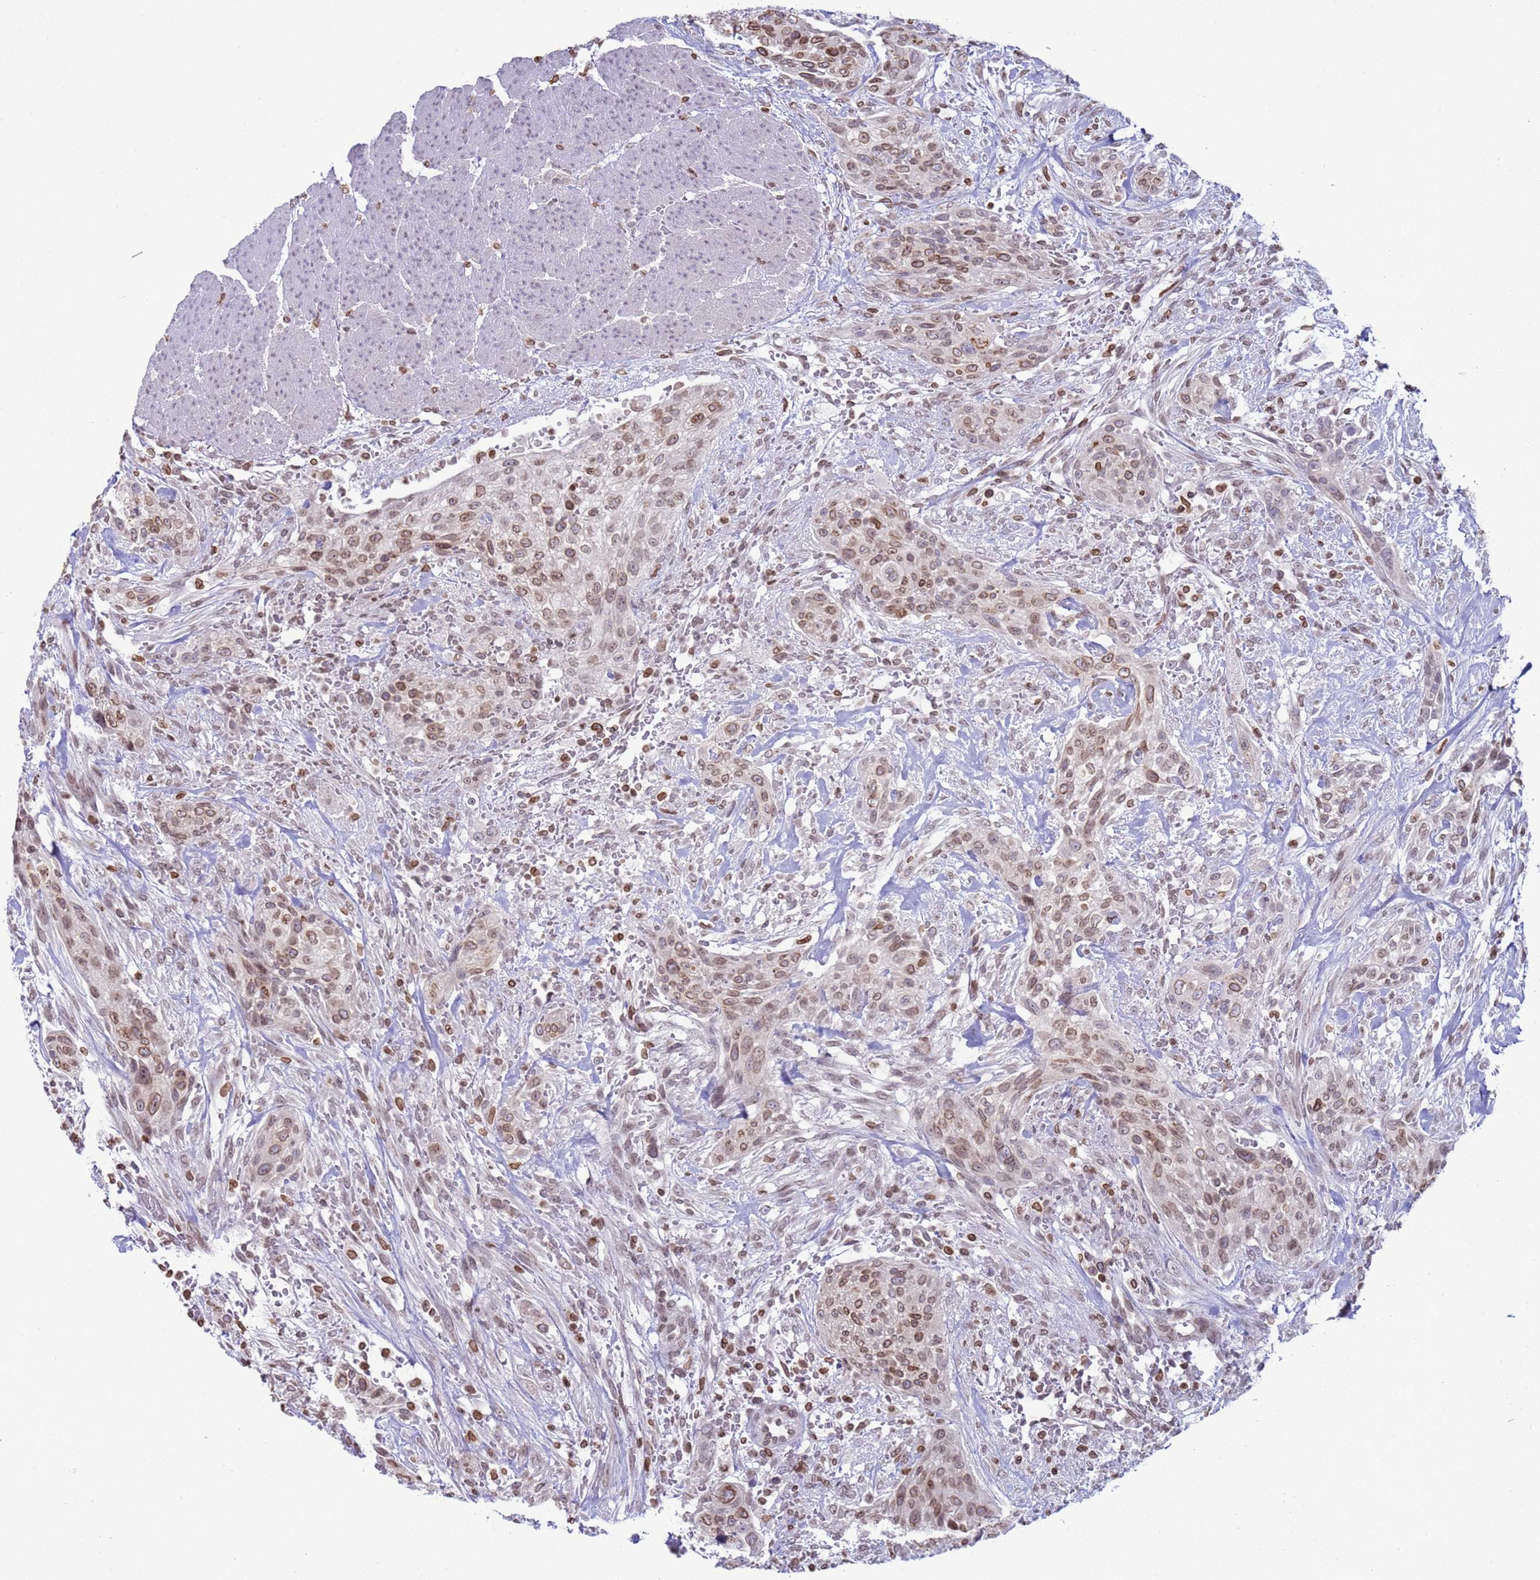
{"staining": {"intensity": "moderate", "quantity": ">75%", "location": "cytoplasmic/membranous,nuclear"}, "tissue": "urothelial cancer", "cell_type": "Tumor cells", "image_type": "cancer", "snomed": [{"axis": "morphology", "description": "Urothelial carcinoma, High grade"}, {"axis": "topography", "description": "Urinary bladder"}], "caption": "Immunohistochemistry micrograph of neoplastic tissue: urothelial cancer stained using IHC demonstrates medium levels of moderate protein expression localized specifically in the cytoplasmic/membranous and nuclear of tumor cells, appearing as a cytoplasmic/membranous and nuclear brown color.", "gene": "DHX37", "patient": {"sex": "male", "age": 35}}